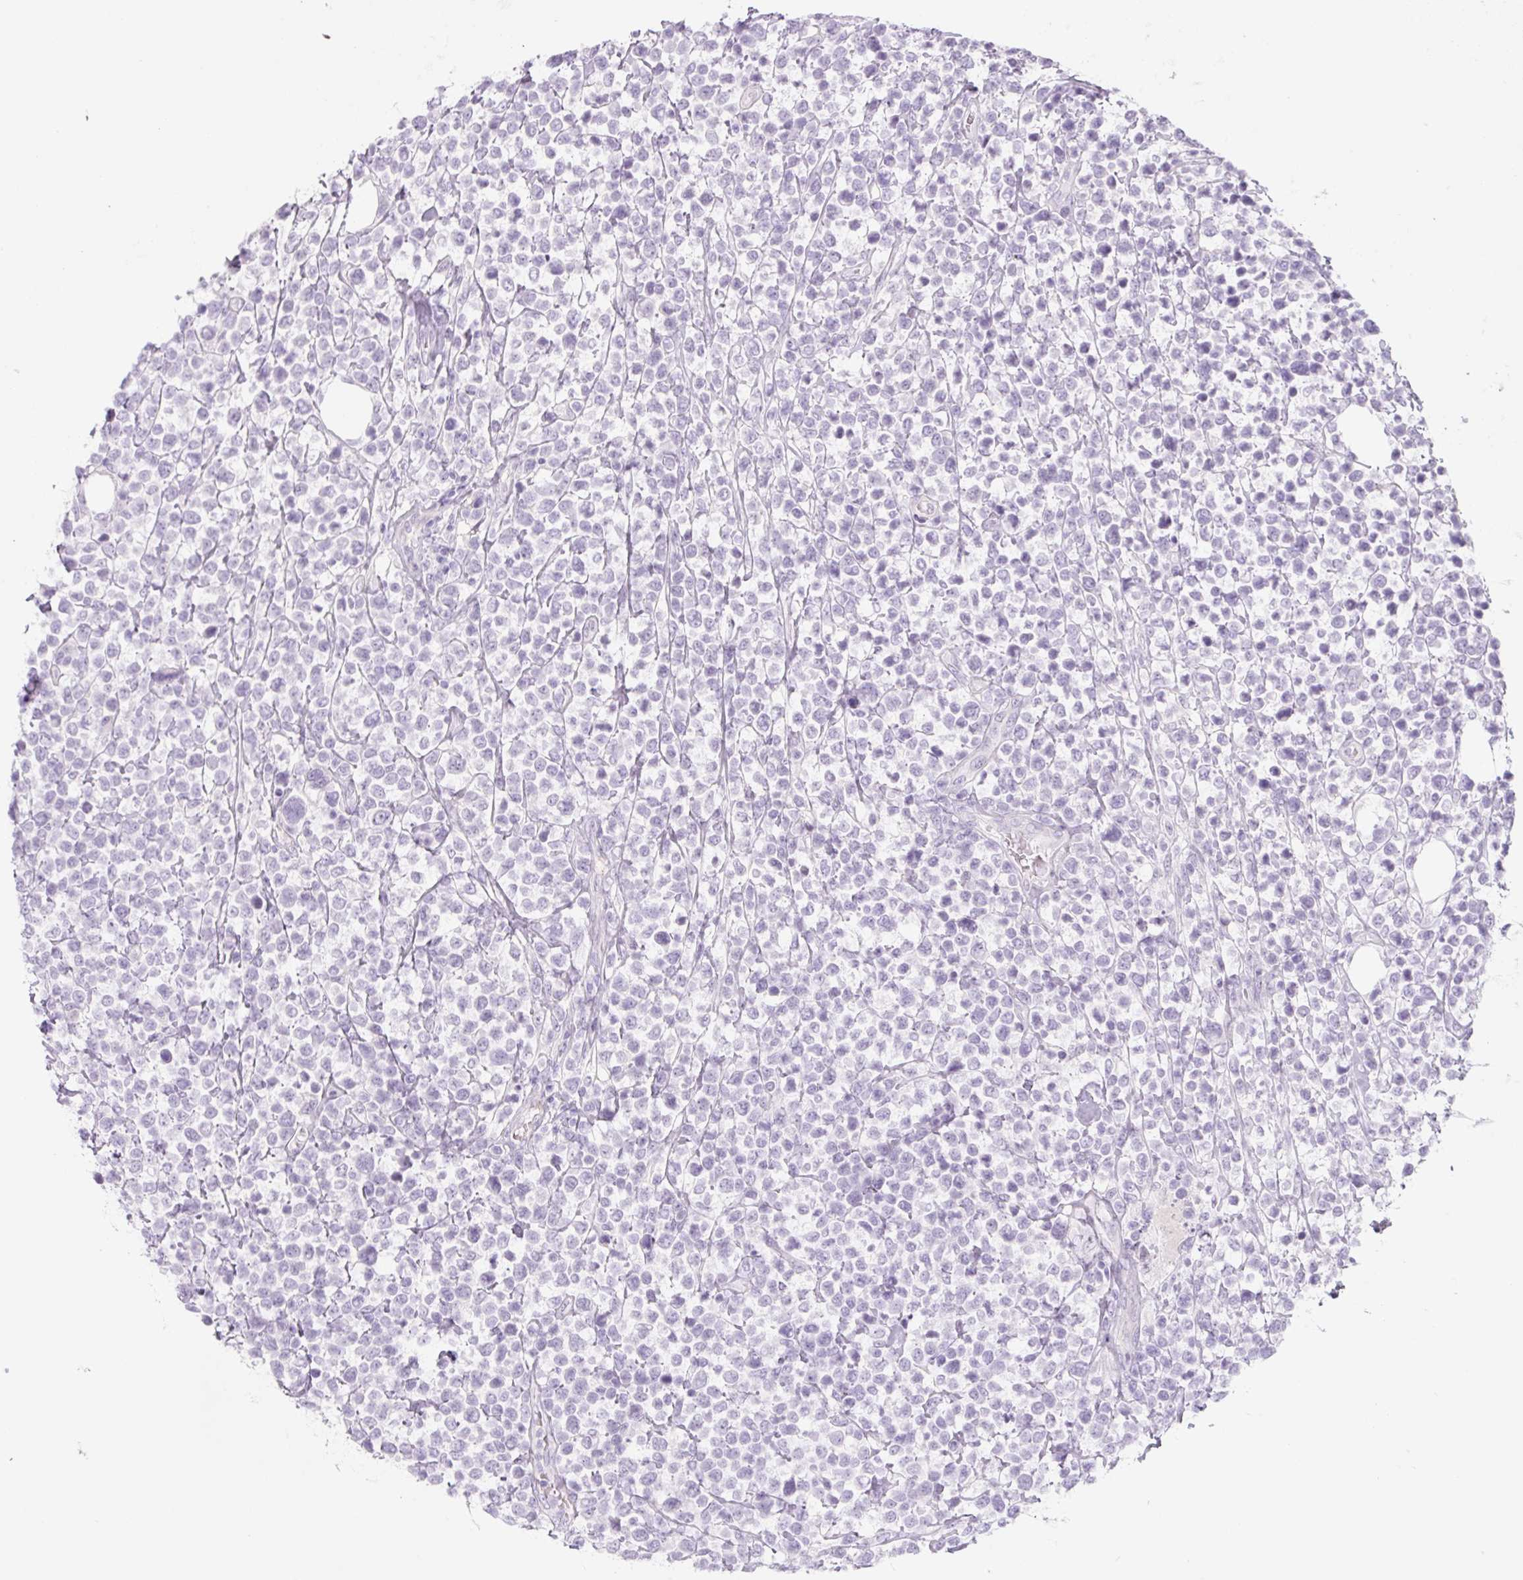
{"staining": {"intensity": "negative", "quantity": "none", "location": "none"}, "tissue": "lymphoma", "cell_type": "Tumor cells", "image_type": "cancer", "snomed": [{"axis": "morphology", "description": "Malignant lymphoma, non-Hodgkin's type, Low grade"}, {"axis": "topography", "description": "Lymph node"}], "caption": "Photomicrograph shows no significant protein expression in tumor cells of low-grade malignant lymphoma, non-Hodgkin's type.", "gene": "PRM1", "patient": {"sex": "male", "age": 60}}